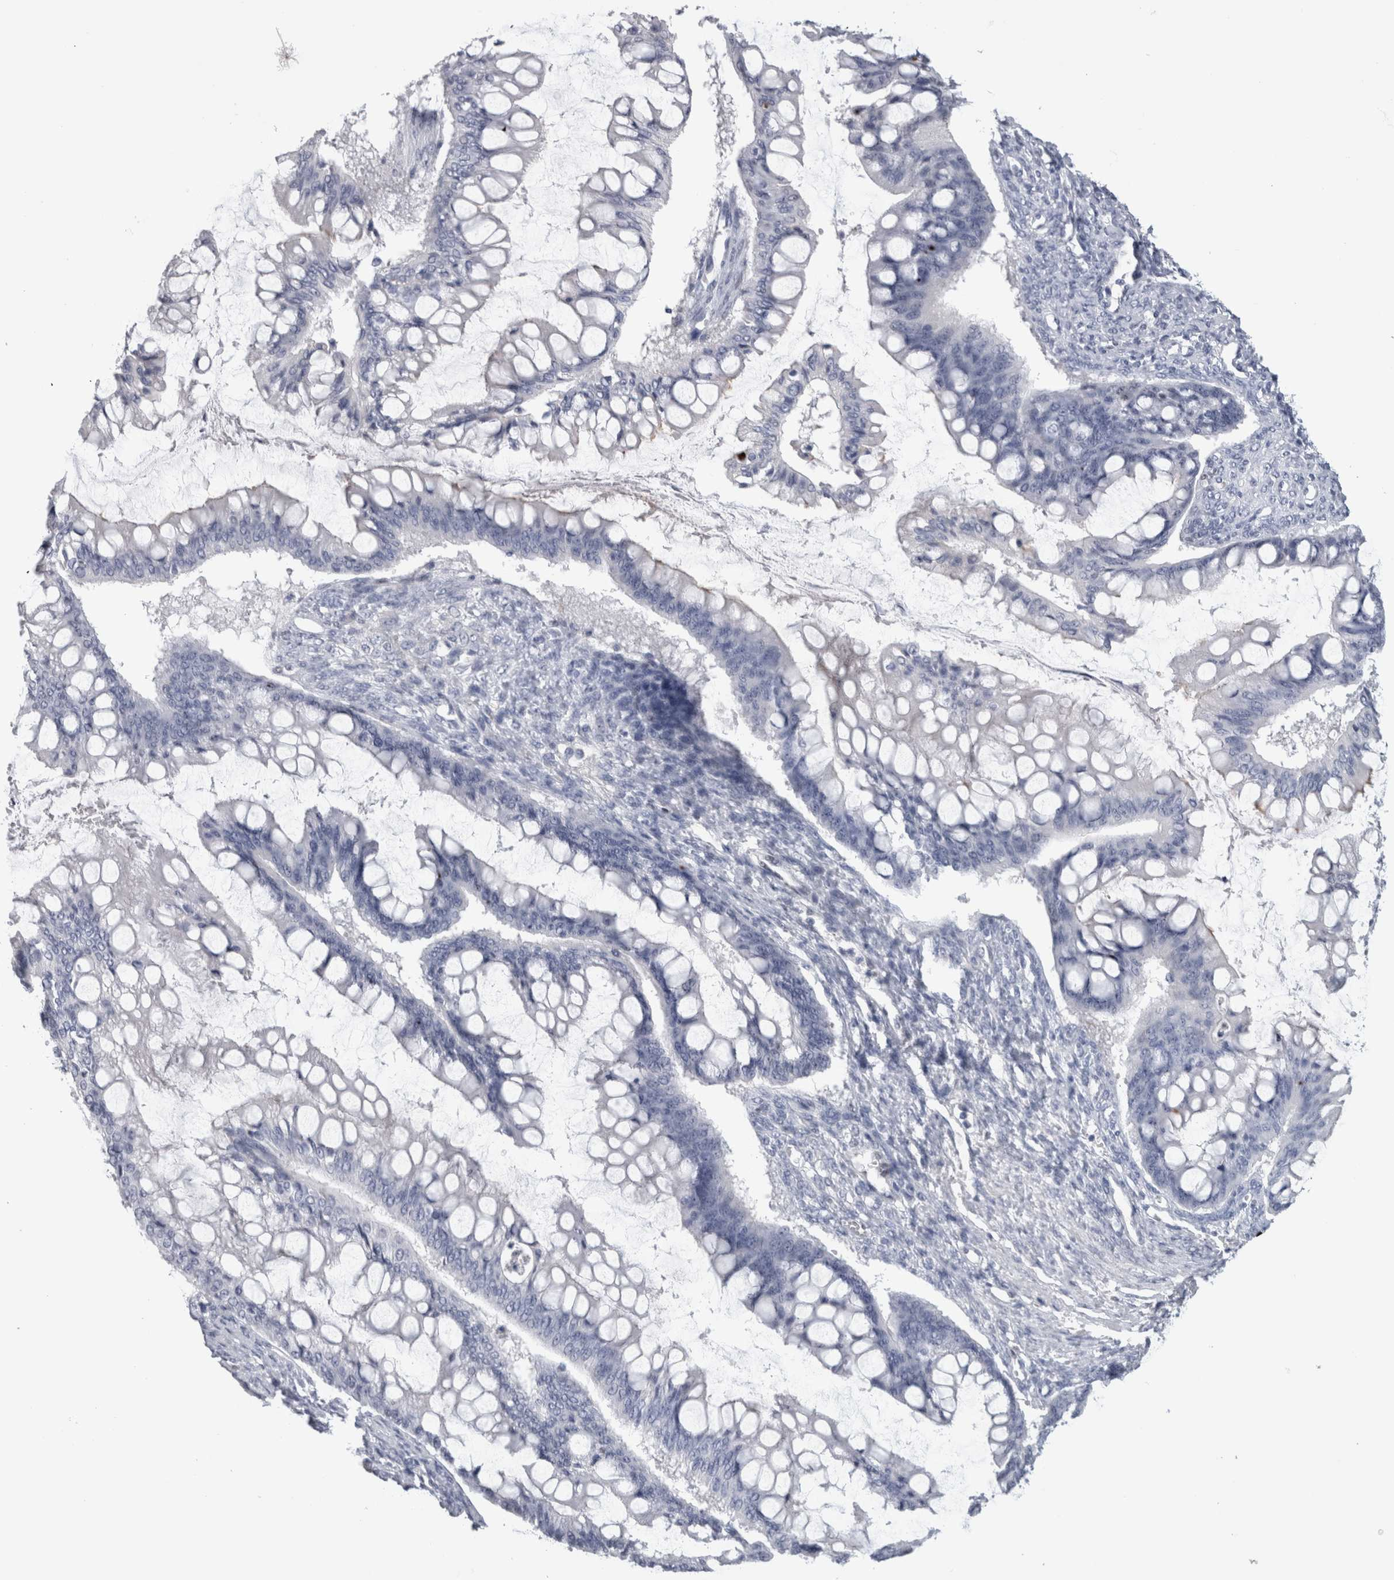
{"staining": {"intensity": "negative", "quantity": "none", "location": "none"}, "tissue": "ovarian cancer", "cell_type": "Tumor cells", "image_type": "cancer", "snomed": [{"axis": "morphology", "description": "Cystadenocarcinoma, mucinous, NOS"}, {"axis": "topography", "description": "Ovary"}], "caption": "The image reveals no staining of tumor cells in ovarian mucinous cystadenocarcinoma.", "gene": "IL33", "patient": {"sex": "female", "age": 73}}